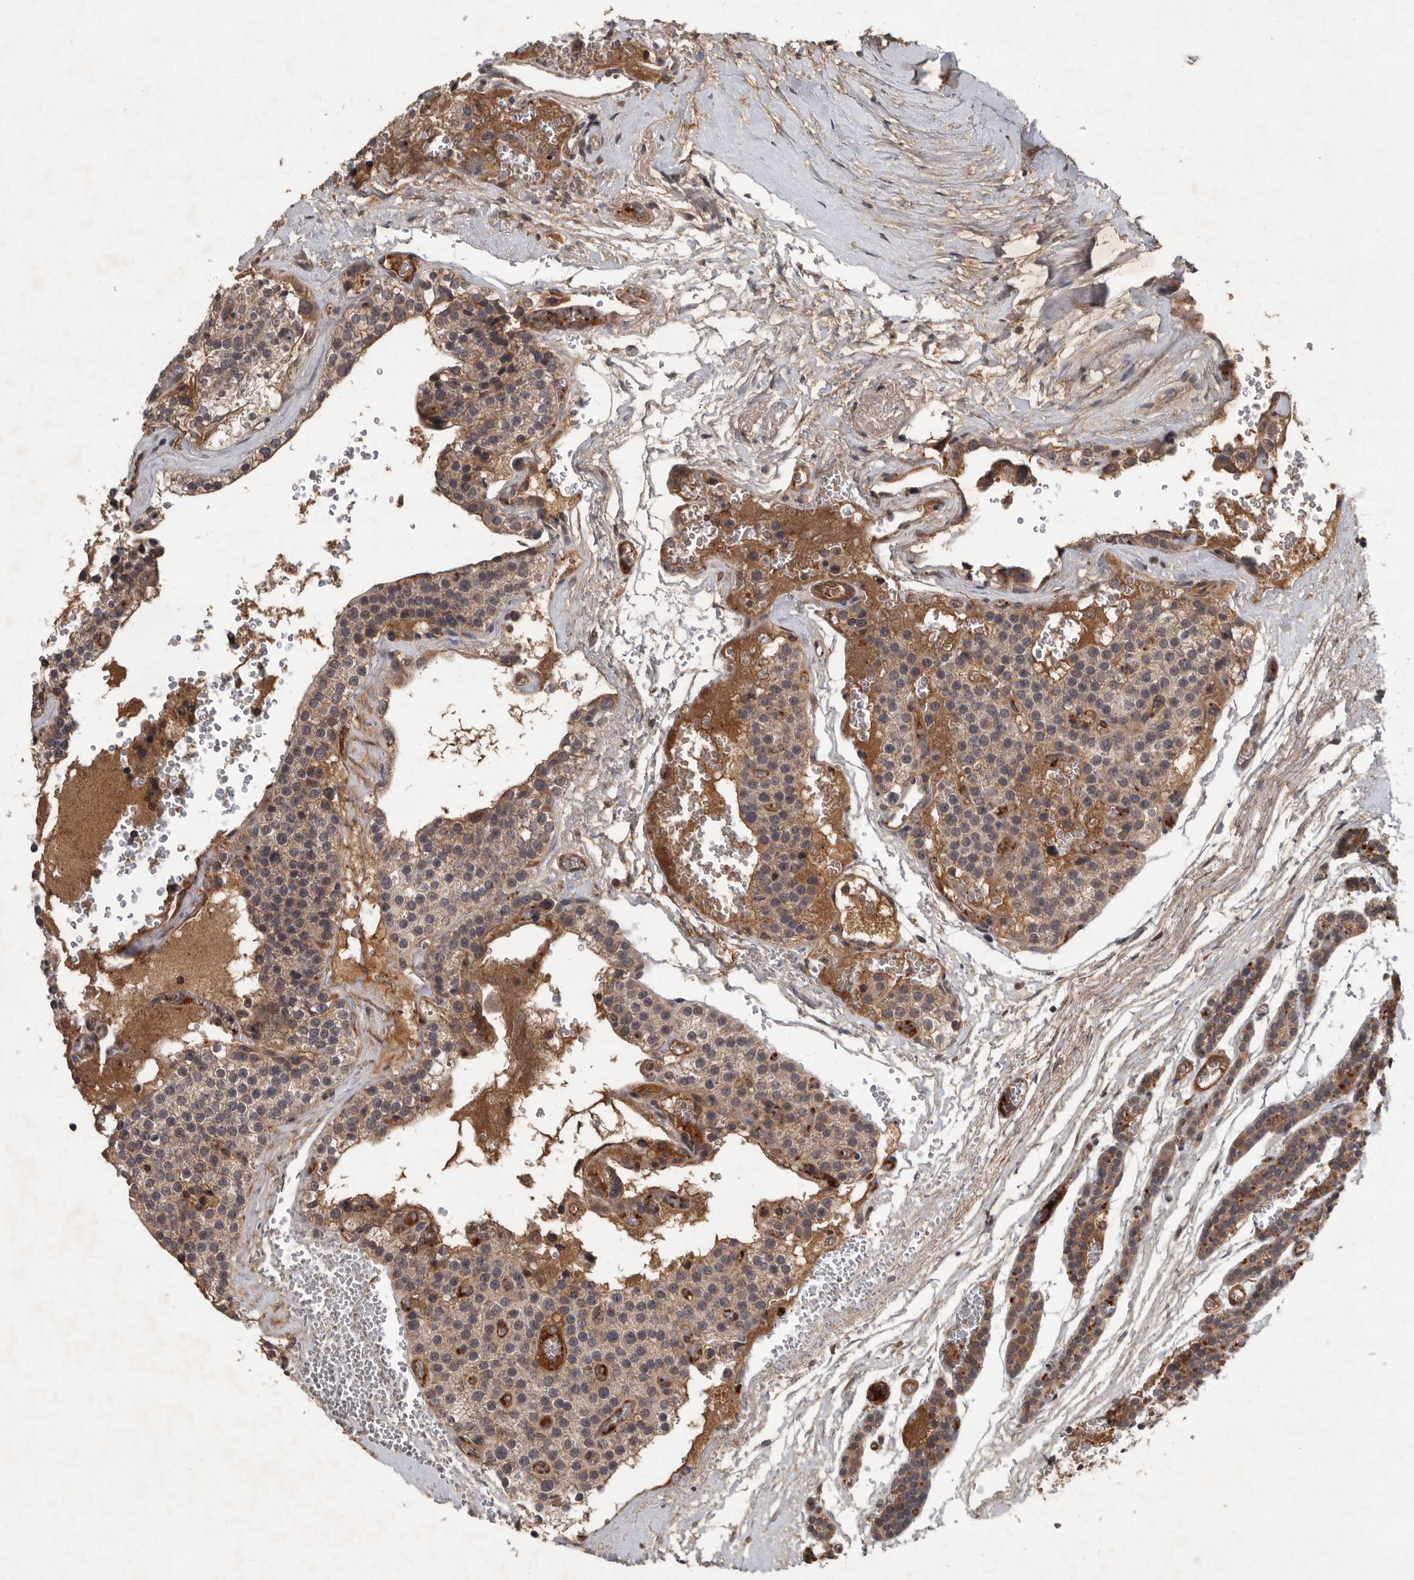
{"staining": {"intensity": "weak", "quantity": ">75%", "location": "cytoplasmic/membranous"}, "tissue": "parathyroid gland", "cell_type": "Glandular cells", "image_type": "normal", "snomed": [{"axis": "morphology", "description": "Normal tissue, NOS"}, {"axis": "topography", "description": "Parathyroid gland"}], "caption": "Immunohistochemical staining of unremarkable parathyroid gland exhibits weak cytoplasmic/membranous protein expression in approximately >75% of glandular cells. (Brightfield microscopy of DAB IHC at high magnification).", "gene": "DNAJC28", "patient": {"sex": "female", "age": 64}}